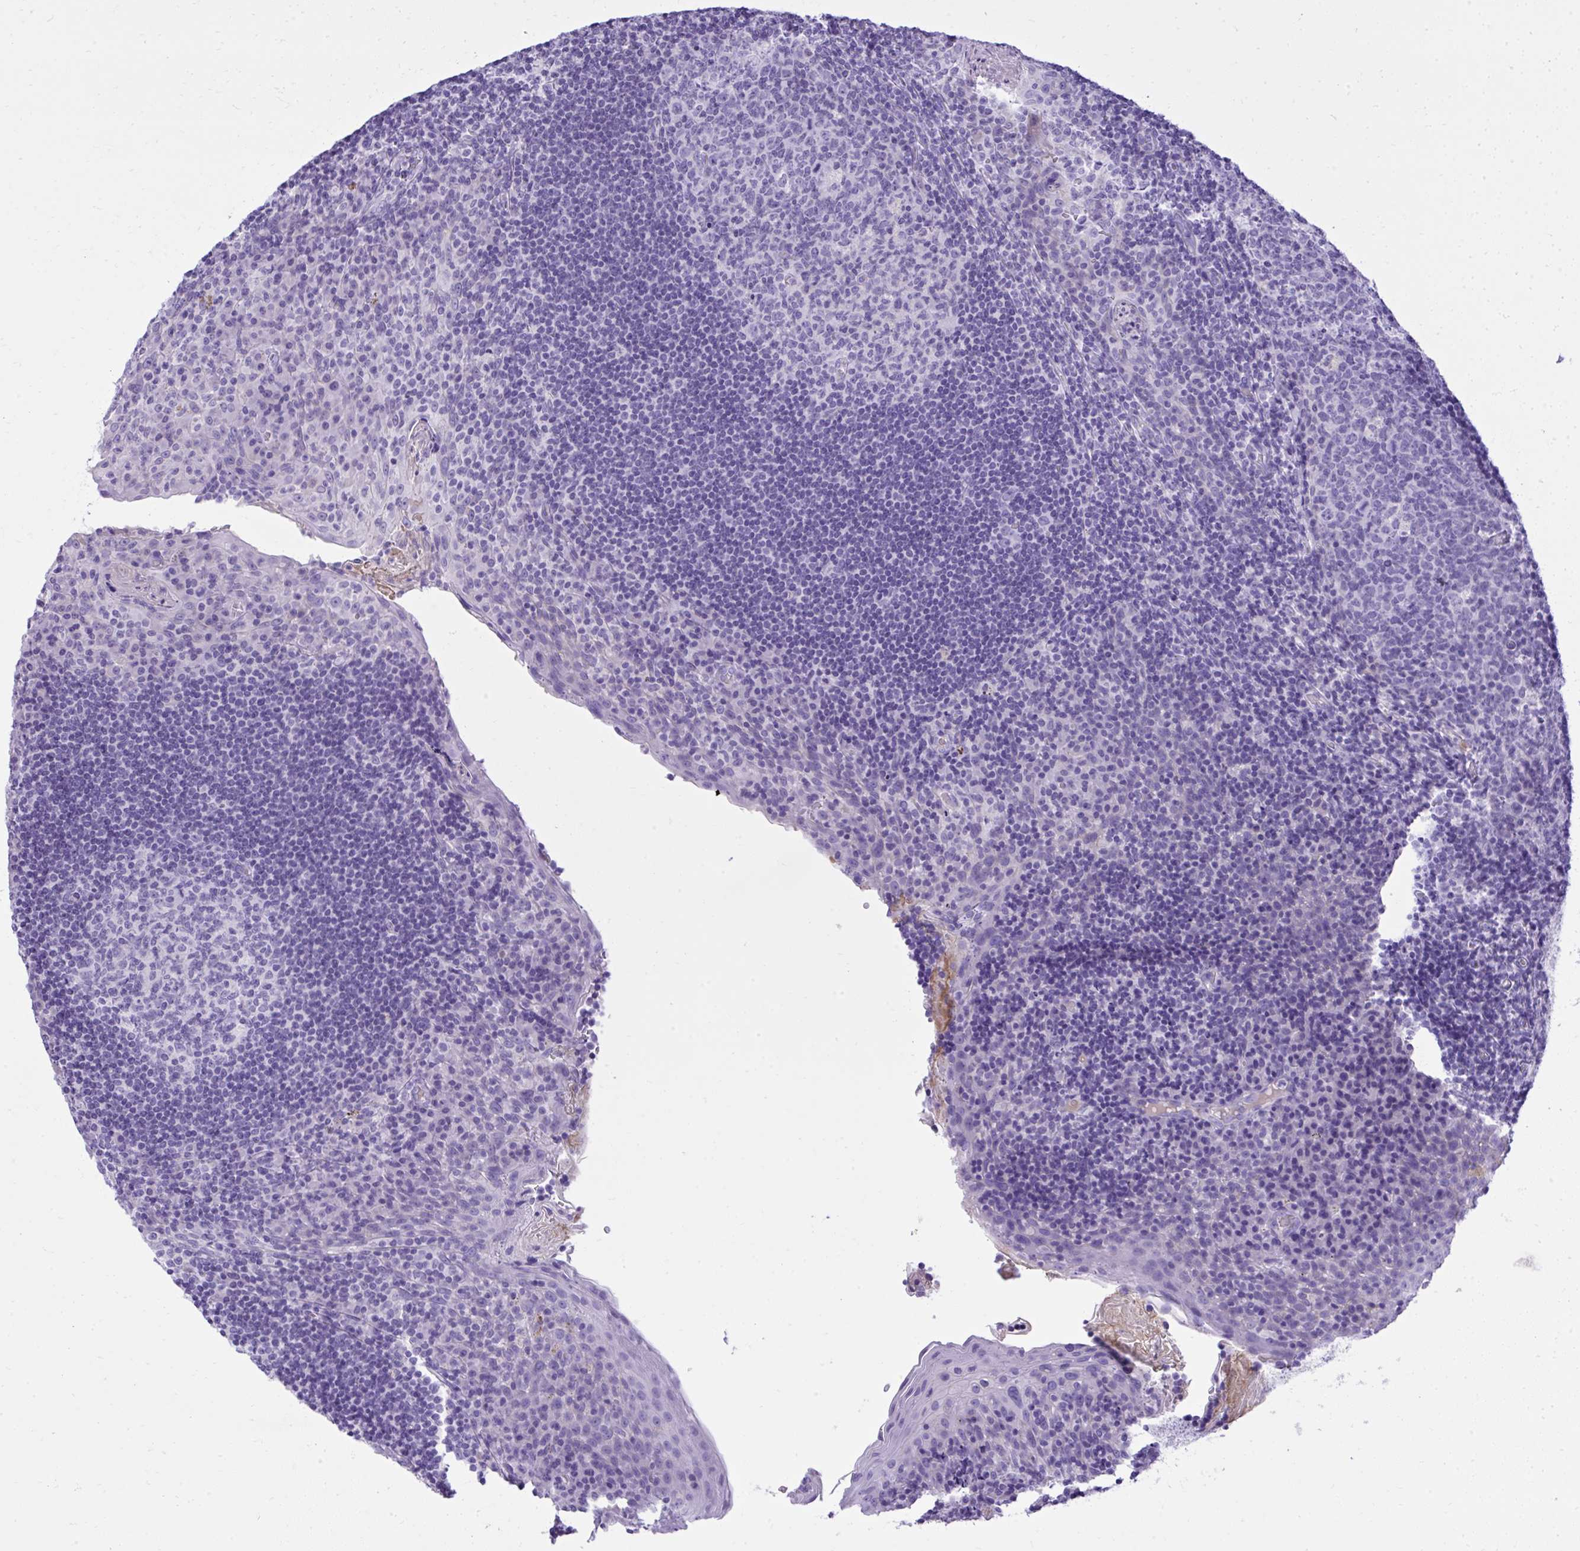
{"staining": {"intensity": "negative", "quantity": "none", "location": "none"}, "tissue": "tonsil", "cell_type": "Germinal center cells", "image_type": "normal", "snomed": [{"axis": "morphology", "description": "Normal tissue, NOS"}, {"axis": "topography", "description": "Tonsil"}], "caption": "Photomicrograph shows no significant protein staining in germinal center cells of benign tonsil.", "gene": "ST6GALNAC3", "patient": {"sex": "male", "age": 17}}